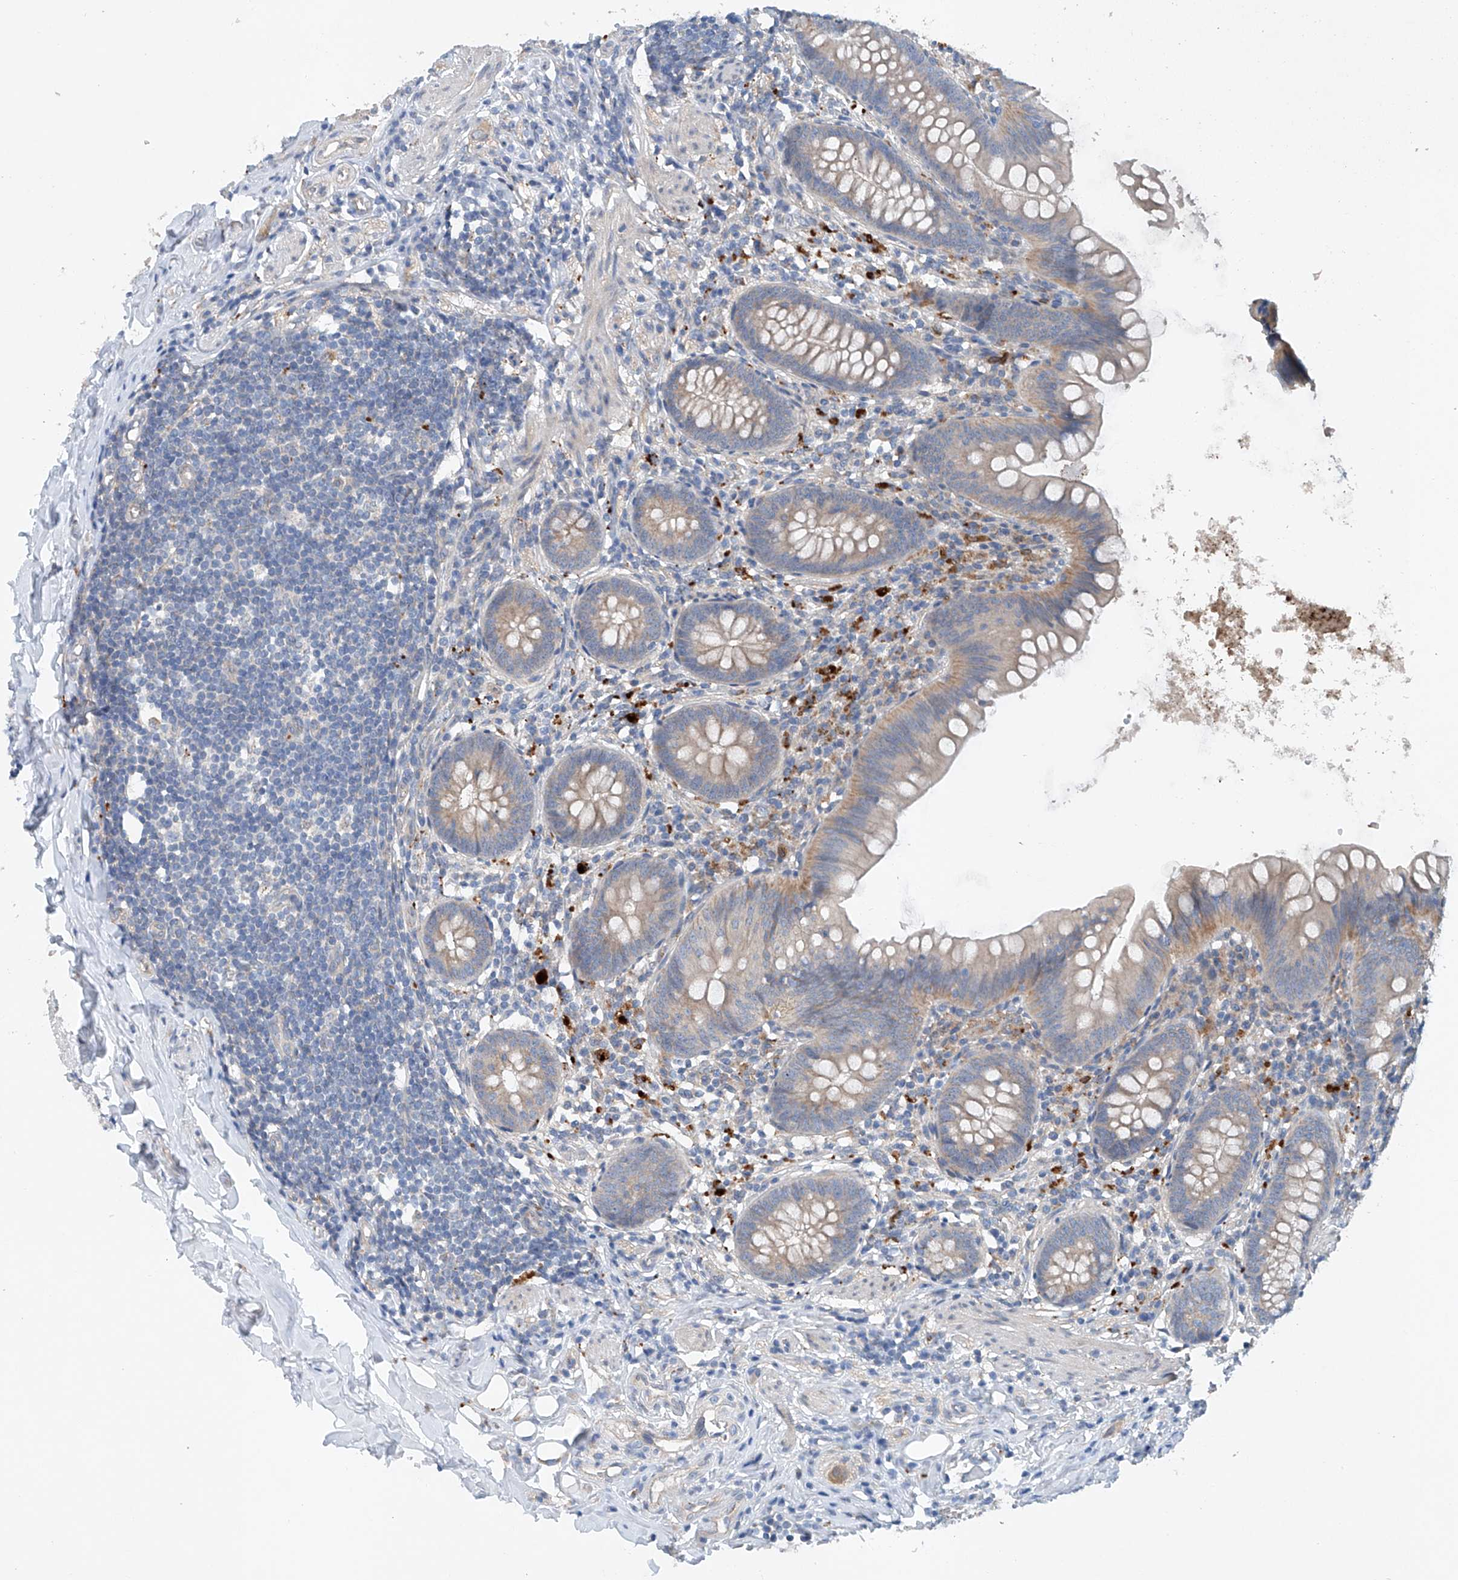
{"staining": {"intensity": "weak", "quantity": ">75%", "location": "cytoplasmic/membranous"}, "tissue": "appendix", "cell_type": "Glandular cells", "image_type": "normal", "snomed": [{"axis": "morphology", "description": "Normal tissue, NOS"}, {"axis": "topography", "description": "Appendix"}], "caption": "A low amount of weak cytoplasmic/membranous staining is present in about >75% of glandular cells in normal appendix.", "gene": "CEP85L", "patient": {"sex": "female", "age": 62}}